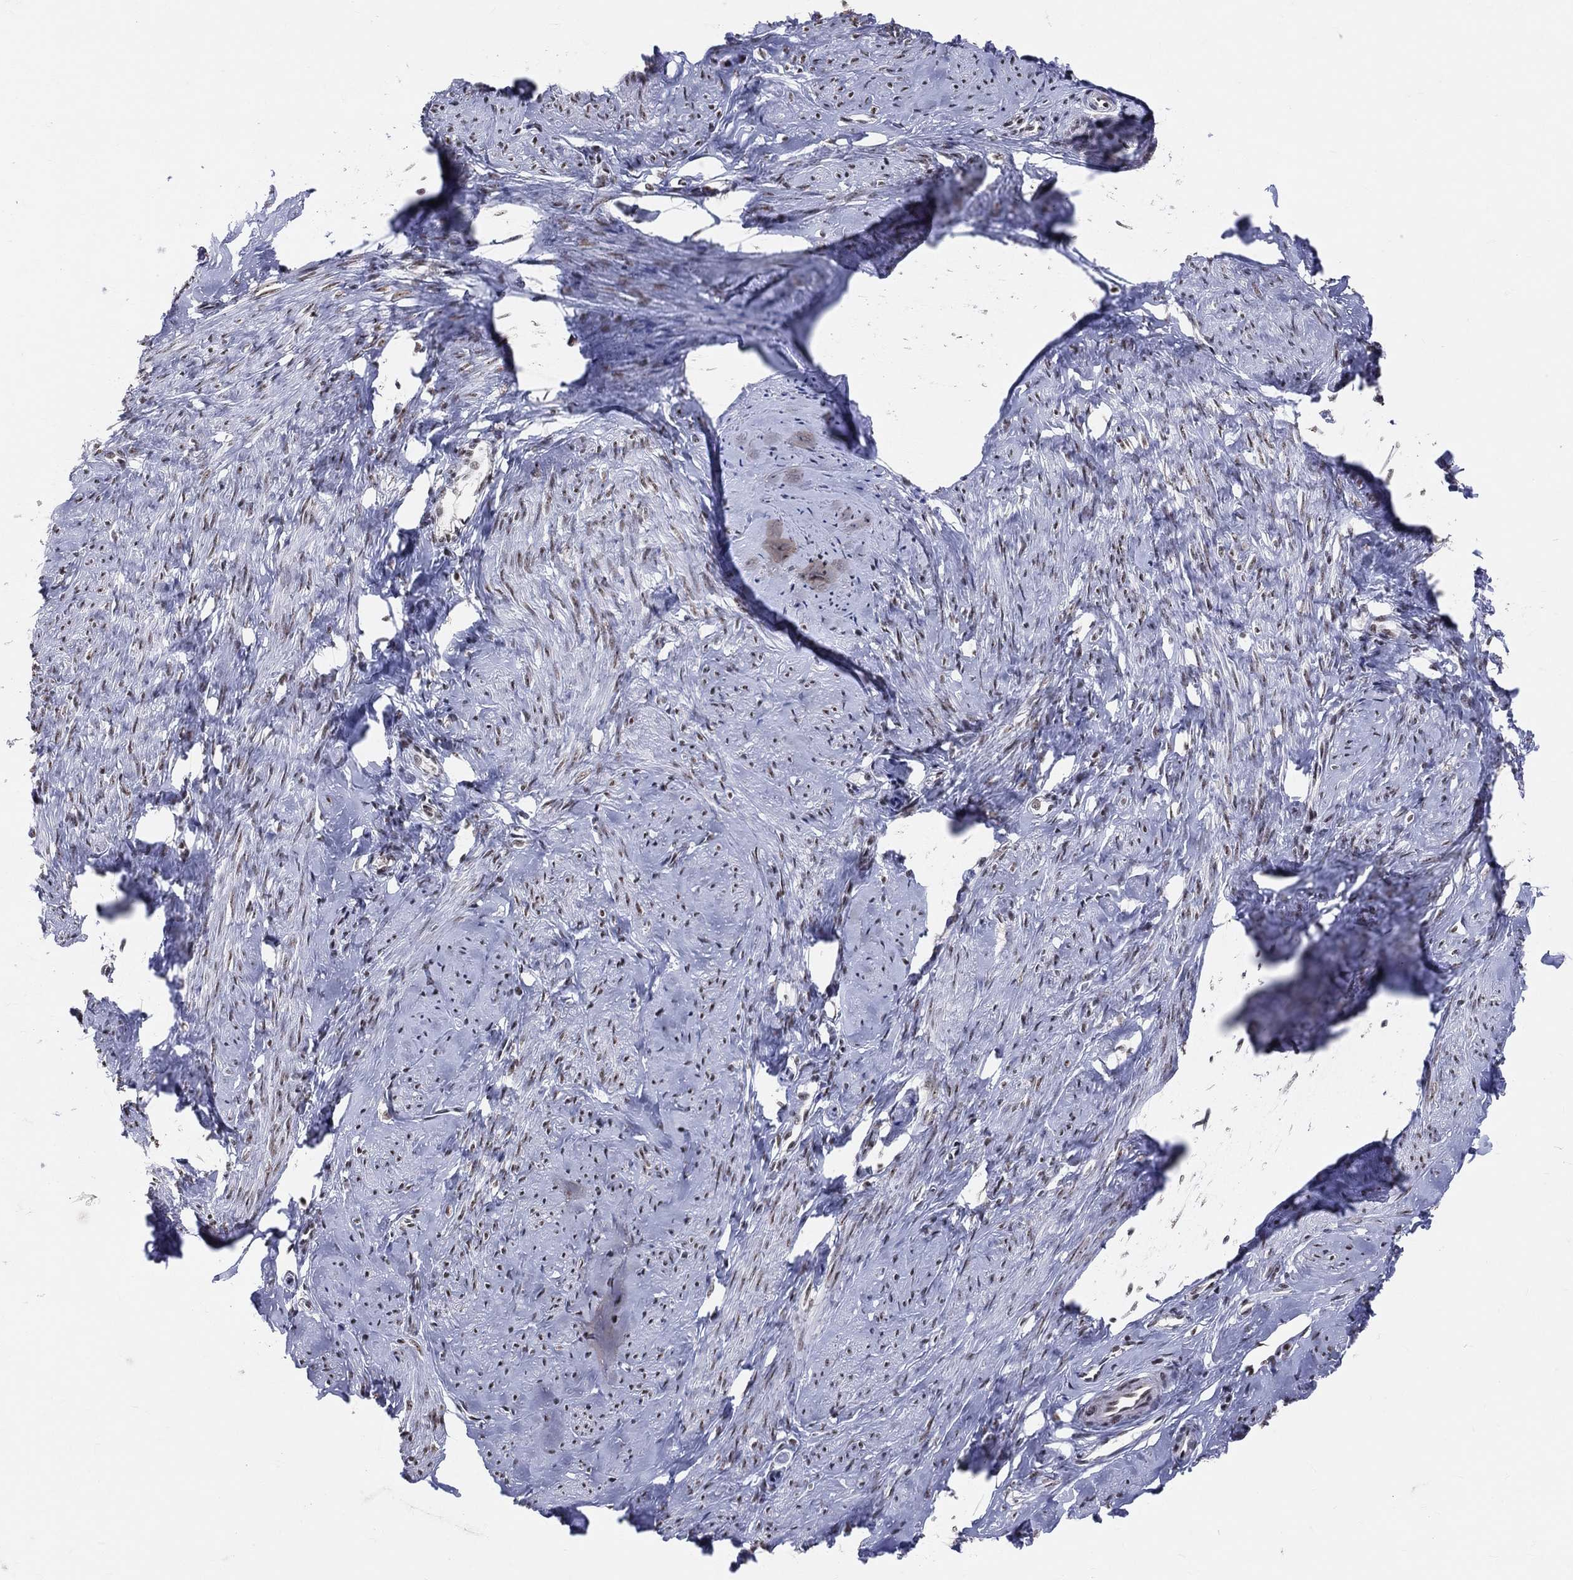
{"staining": {"intensity": "strong", "quantity": "25%-75%", "location": "nuclear"}, "tissue": "smooth muscle", "cell_type": "Smooth muscle cells", "image_type": "normal", "snomed": [{"axis": "morphology", "description": "Normal tissue, NOS"}, {"axis": "topography", "description": "Smooth muscle"}], "caption": "Smooth muscle cells demonstrate high levels of strong nuclear positivity in approximately 25%-75% of cells in benign smooth muscle.", "gene": "CDK7", "patient": {"sex": "female", "age": 48}}